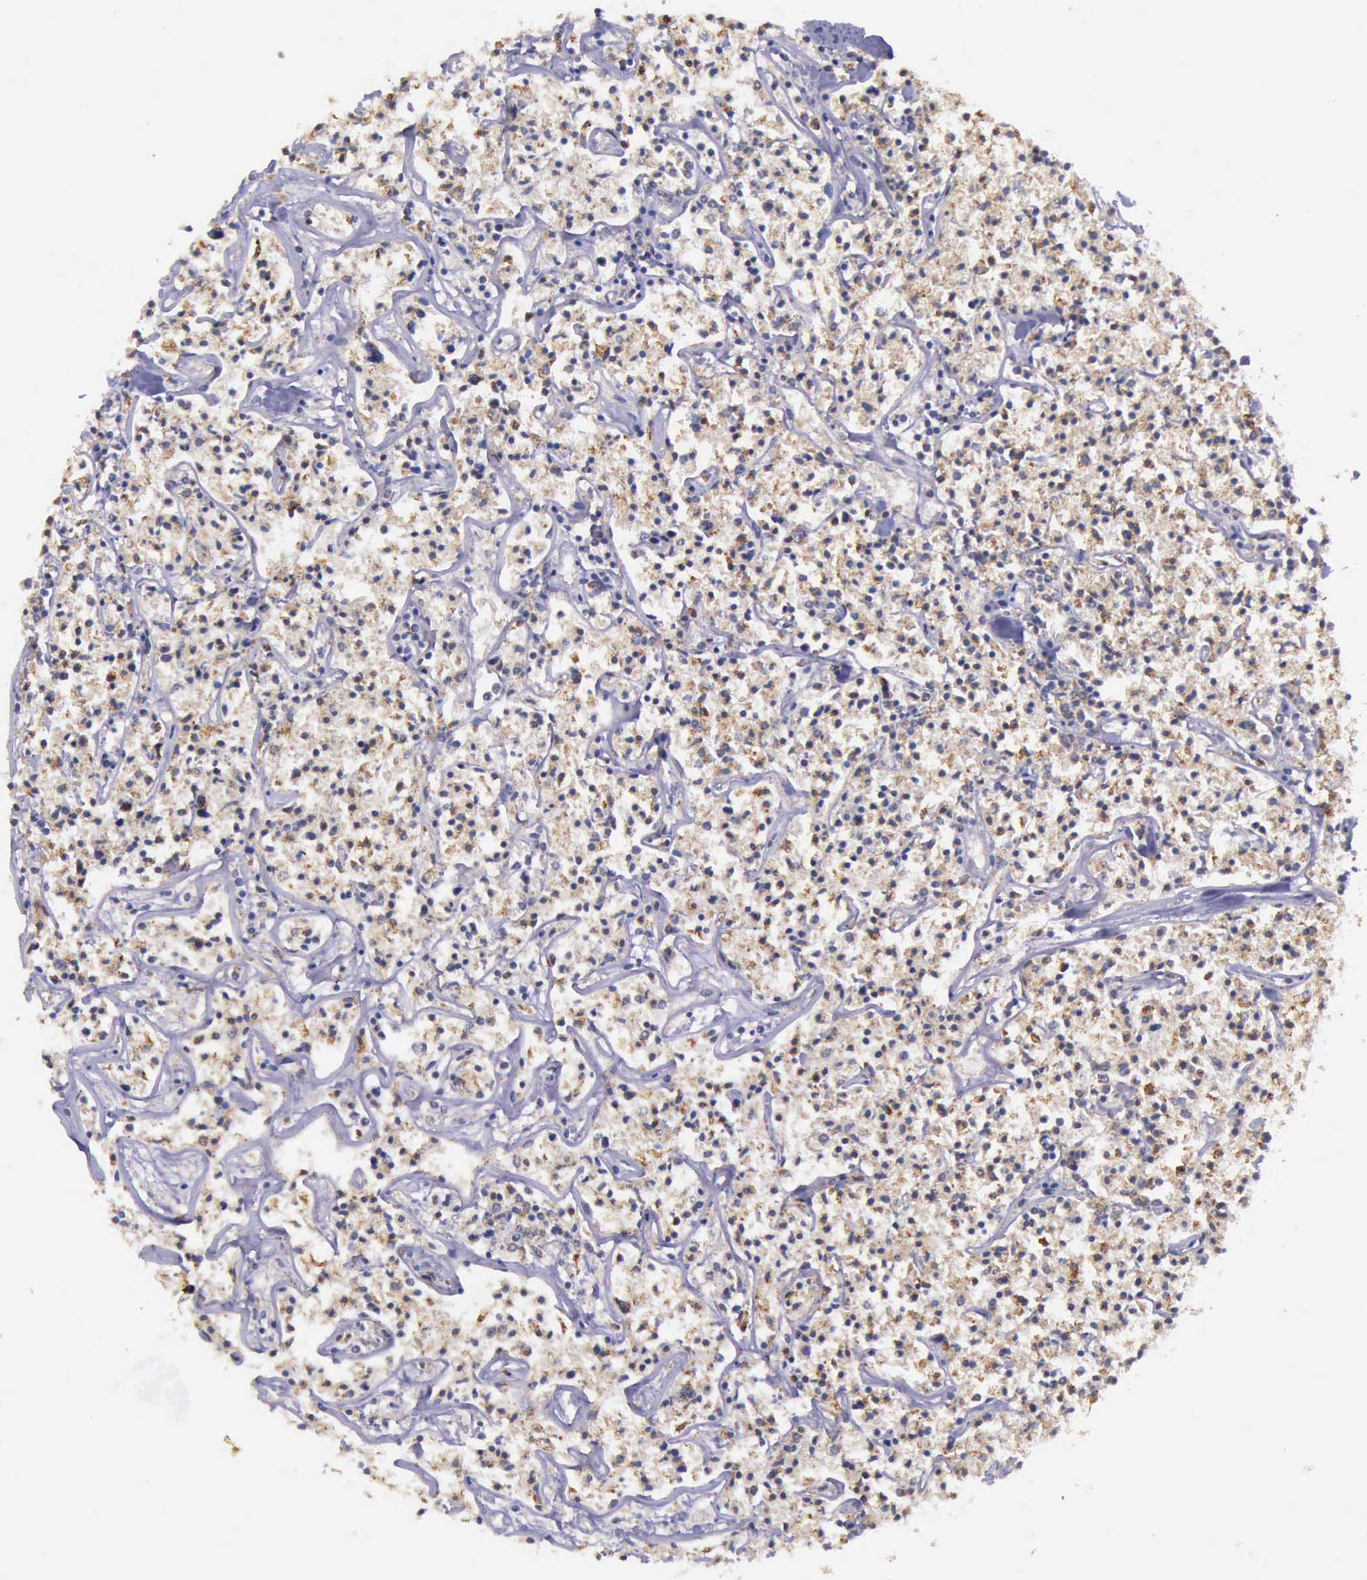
{"staining": {"intensity": "weak", "quantity": ">75%", "location": "cytoplasmic/membranous"}, "tissue": "lymphoma", "cell_type": "Tumor cells", "image_type": "cancer", "snomed": [{"axis": "morphology", "description": "Malignant lymphoma, non-Hodgkin's type, Low grade"}, {"axis": "topography", "description": "Small intestine"}], "caption": "Tumor cells demonstrate low levels of weak cytoplasmic/membranous positivity in approximately >75% of cells in human malignant lymphoma, non-Hodgkin's type (low-grade).", "gene": "TXN2", "patient": {"sex": "female", "age": 59}}